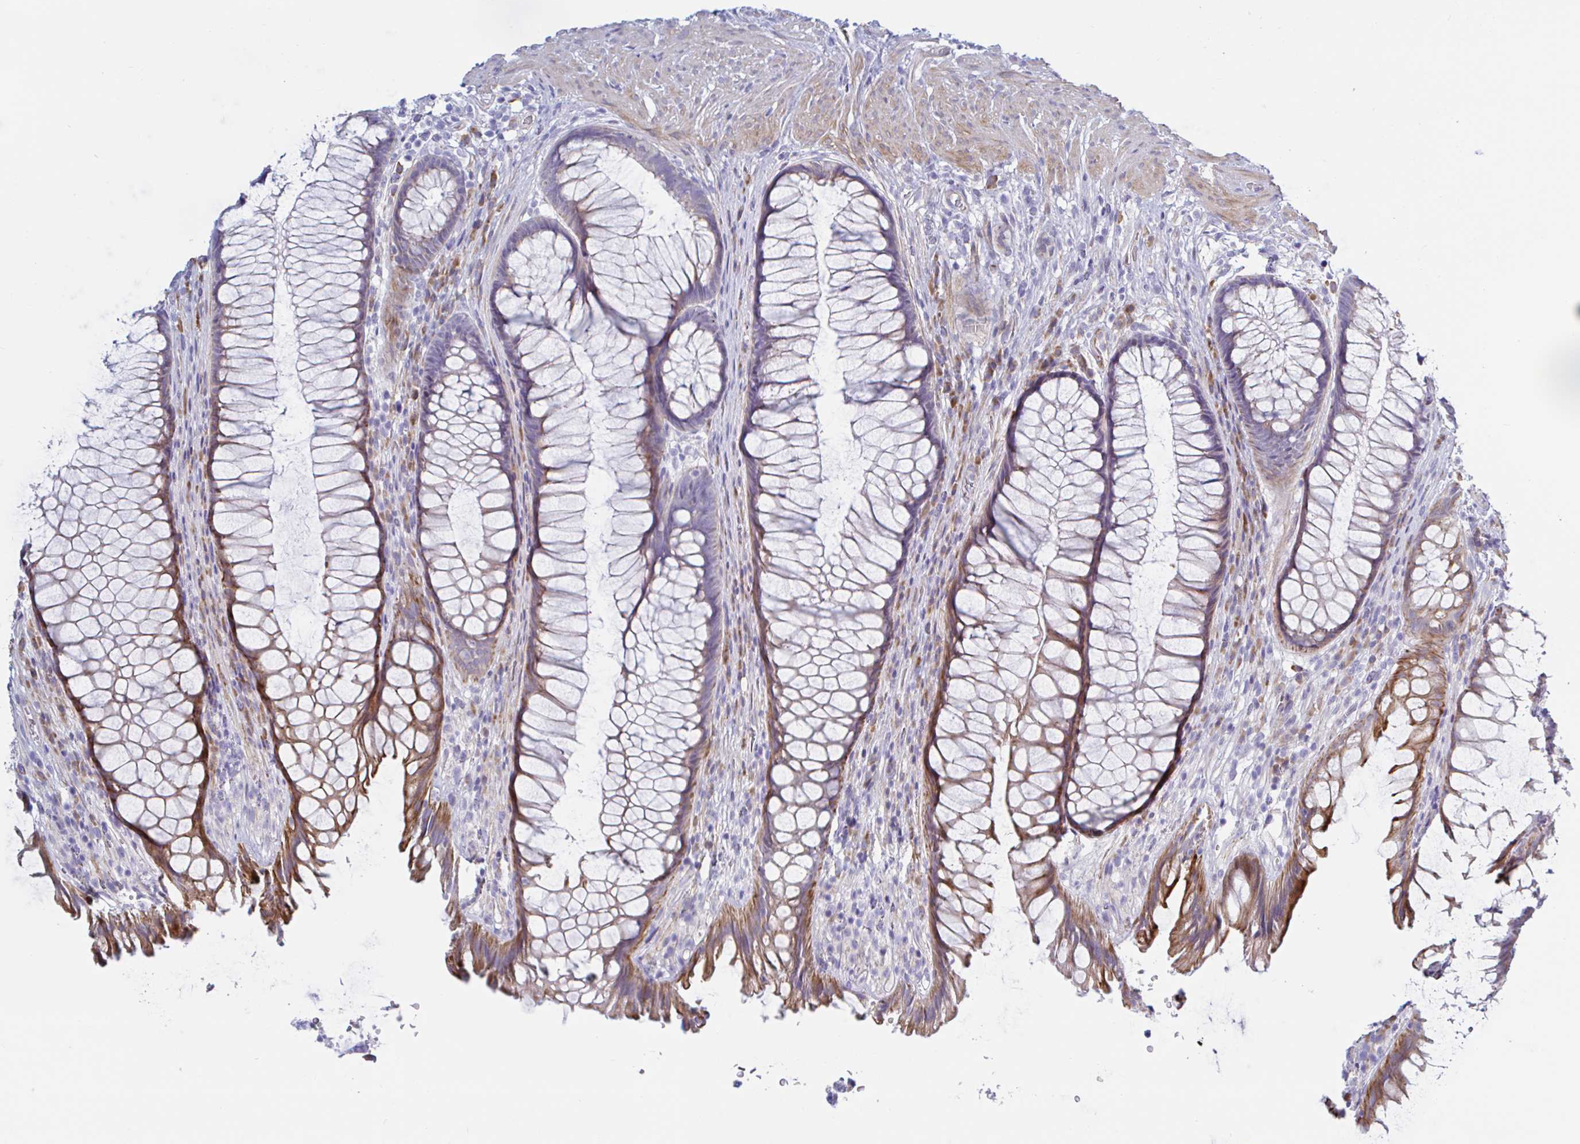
{"staining": {"intensity": "strong", "quantity": "25%-75%", "location": "cytoplasmic/membranous"}, "tissue": "rectum", "cell_type": "Glandular cells", "image_type": "normal", "snomed": [{"axis": "morphology", "description": "Normal tissue, NOS"}, {"axis": "topography", "description": "Rectum"}], "caption": "Normal rectum demonstrates strong cytoplasmic/membranous staining in about 25%-75% of glandular cells The protein is stained brown, and the nuclei are stained in blue (DAB IHC with brightfield microscopy, high magnification)..", "gene": "ENSG00000271254", "patient": {"sex": "male", "age": 53}}